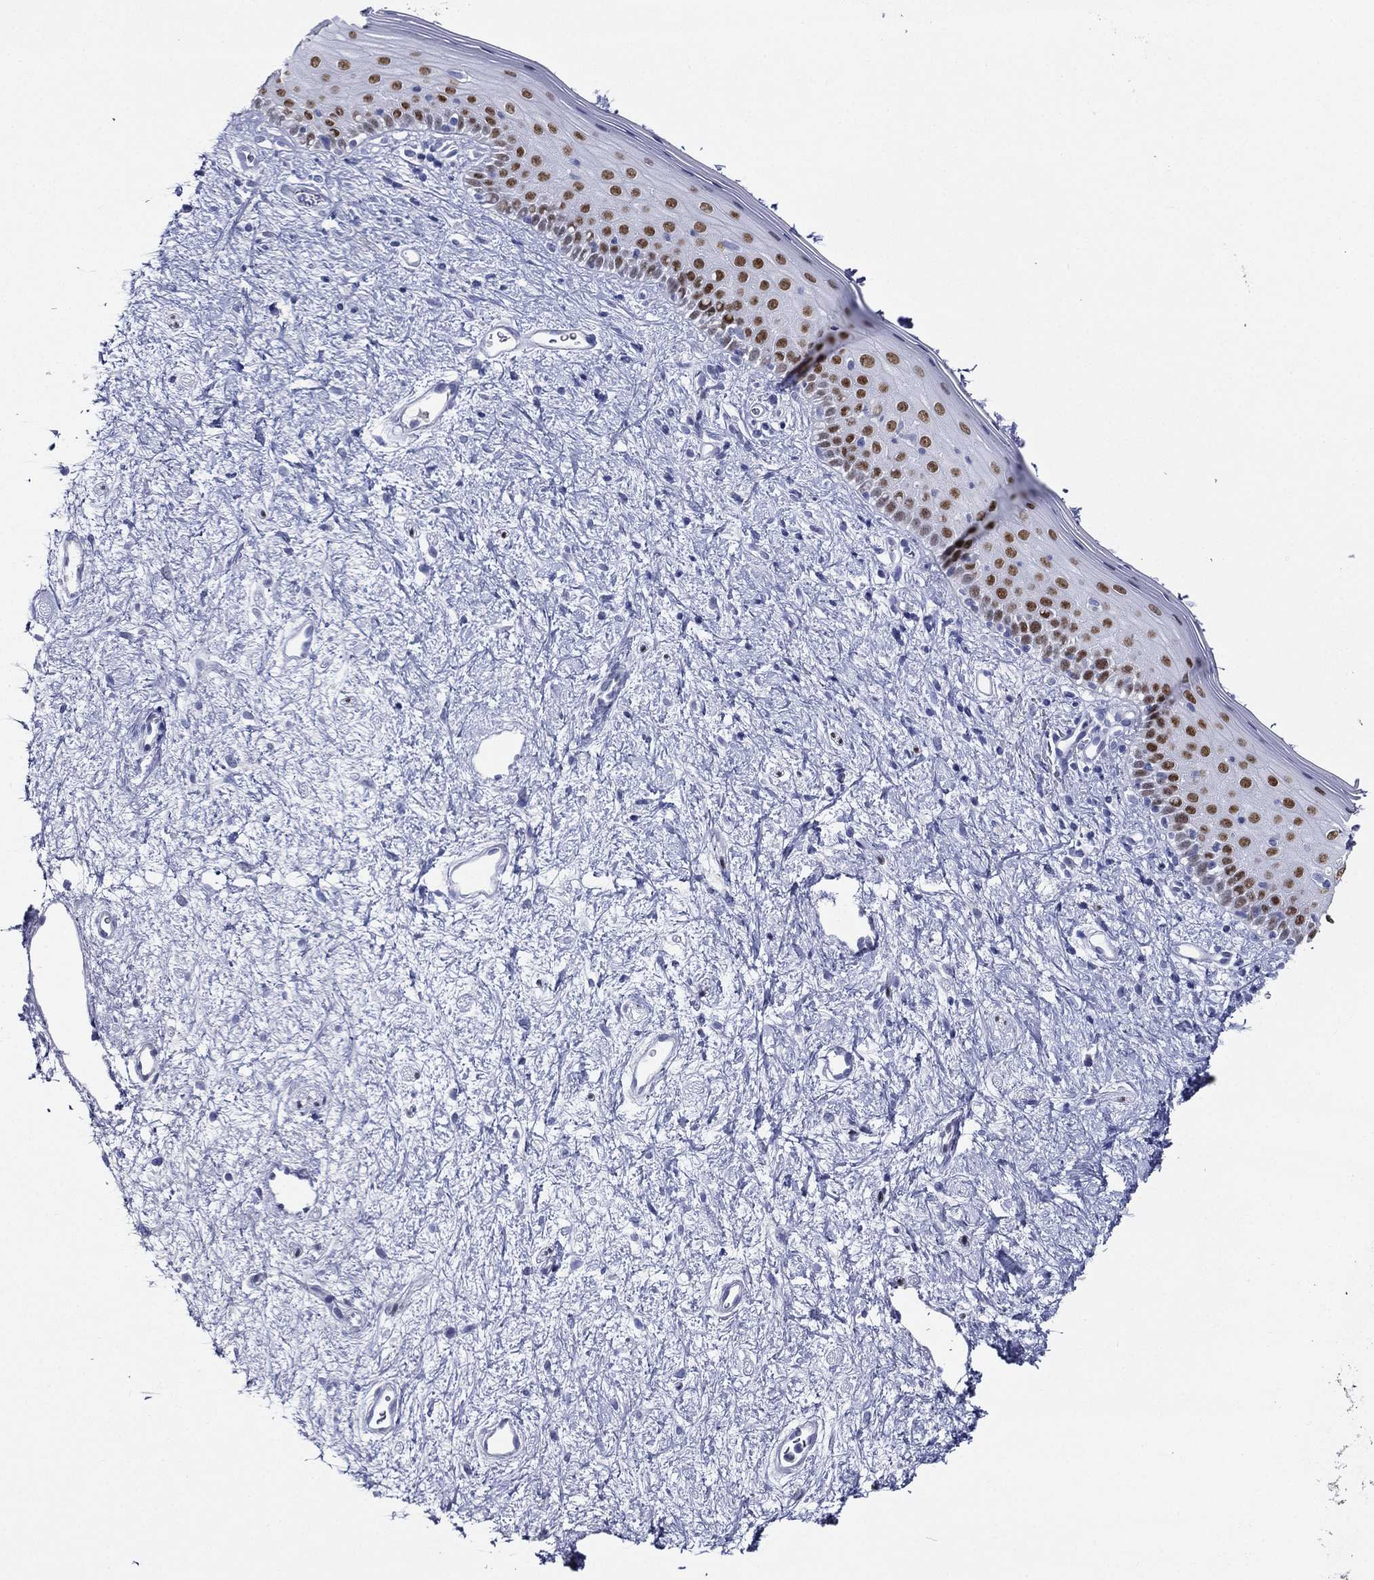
{"staining": {"intensity": "strong", "quantity": ">75%", "location": "nuclear"}, "tissue": "vagina", "cell_type": "Squamous epithelial cells", "image_type": "normal", "snomed": [{"axis": "morphology", "description": "Normal tissue, NOS"}, {"axis": "topography", "description": "Vagina"}], "caption": "Immunohistochemistry (IHC) (DAB (3,3'-diaminobenzidine)) staining of unremarkable vagina reveals strong nuclear protein positivity in about >75% of squamous epithelial cells.", "gene": "TFAP2A", "patient": {"sex": "female", "age": 47}}